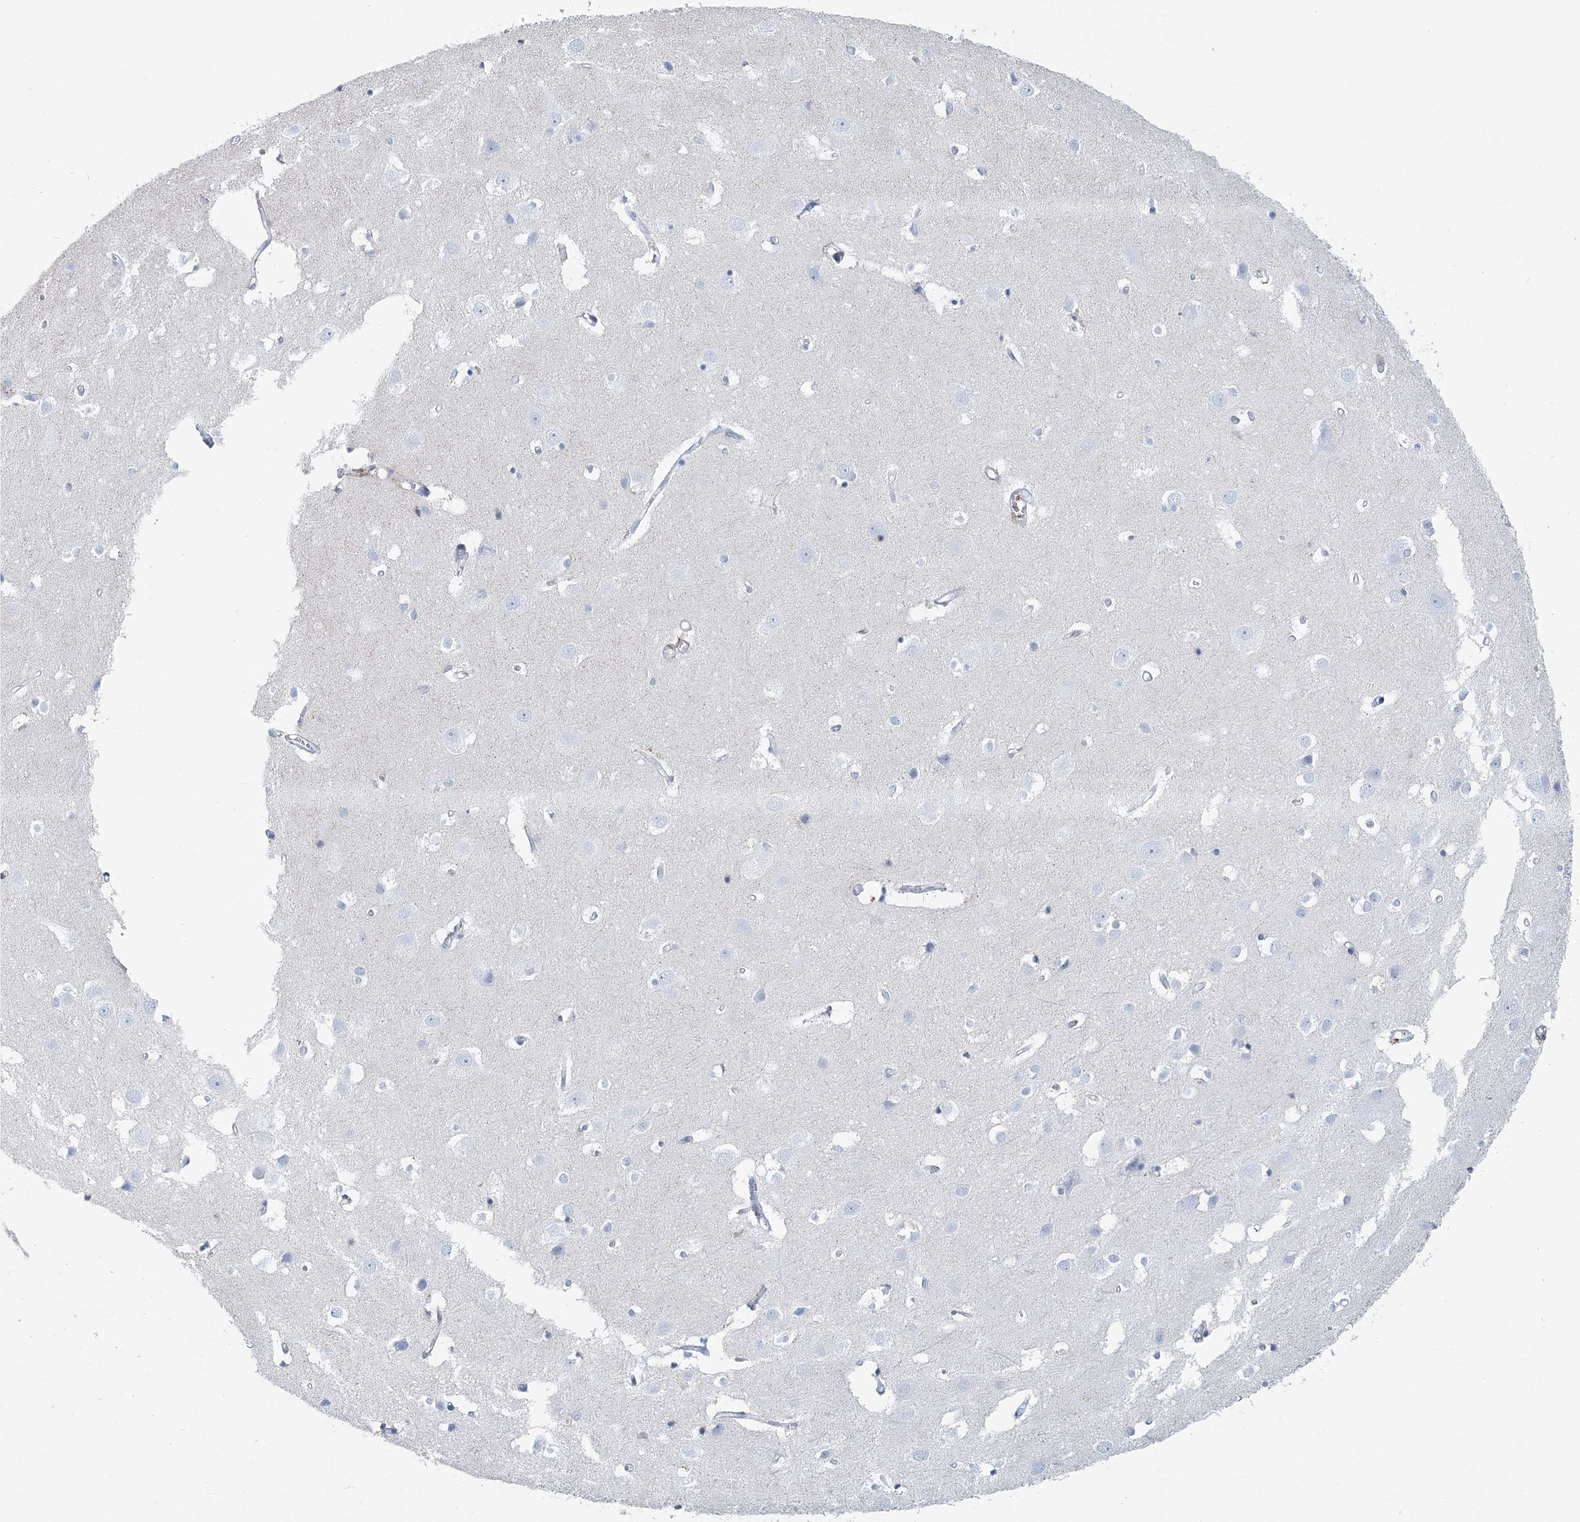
{"staining": {"intensity": "negative", "quantity": "none", "location": "none"}, "tissue": "cerebral cortex", "cell_type": "Endothelial cells", "image_type": "normal", "snomed": [{"axis": "morphology", "description": "Normal tissue, NOS"}, {"axis": "topography", "description": "Cerebral cortex"}], "caption": "This is an IHC image of unremarkable cerebral cortex. There is no positivity in endothelial cells.", "gene": "NKX6", "patient": {"sex": "male", "age": 54}}